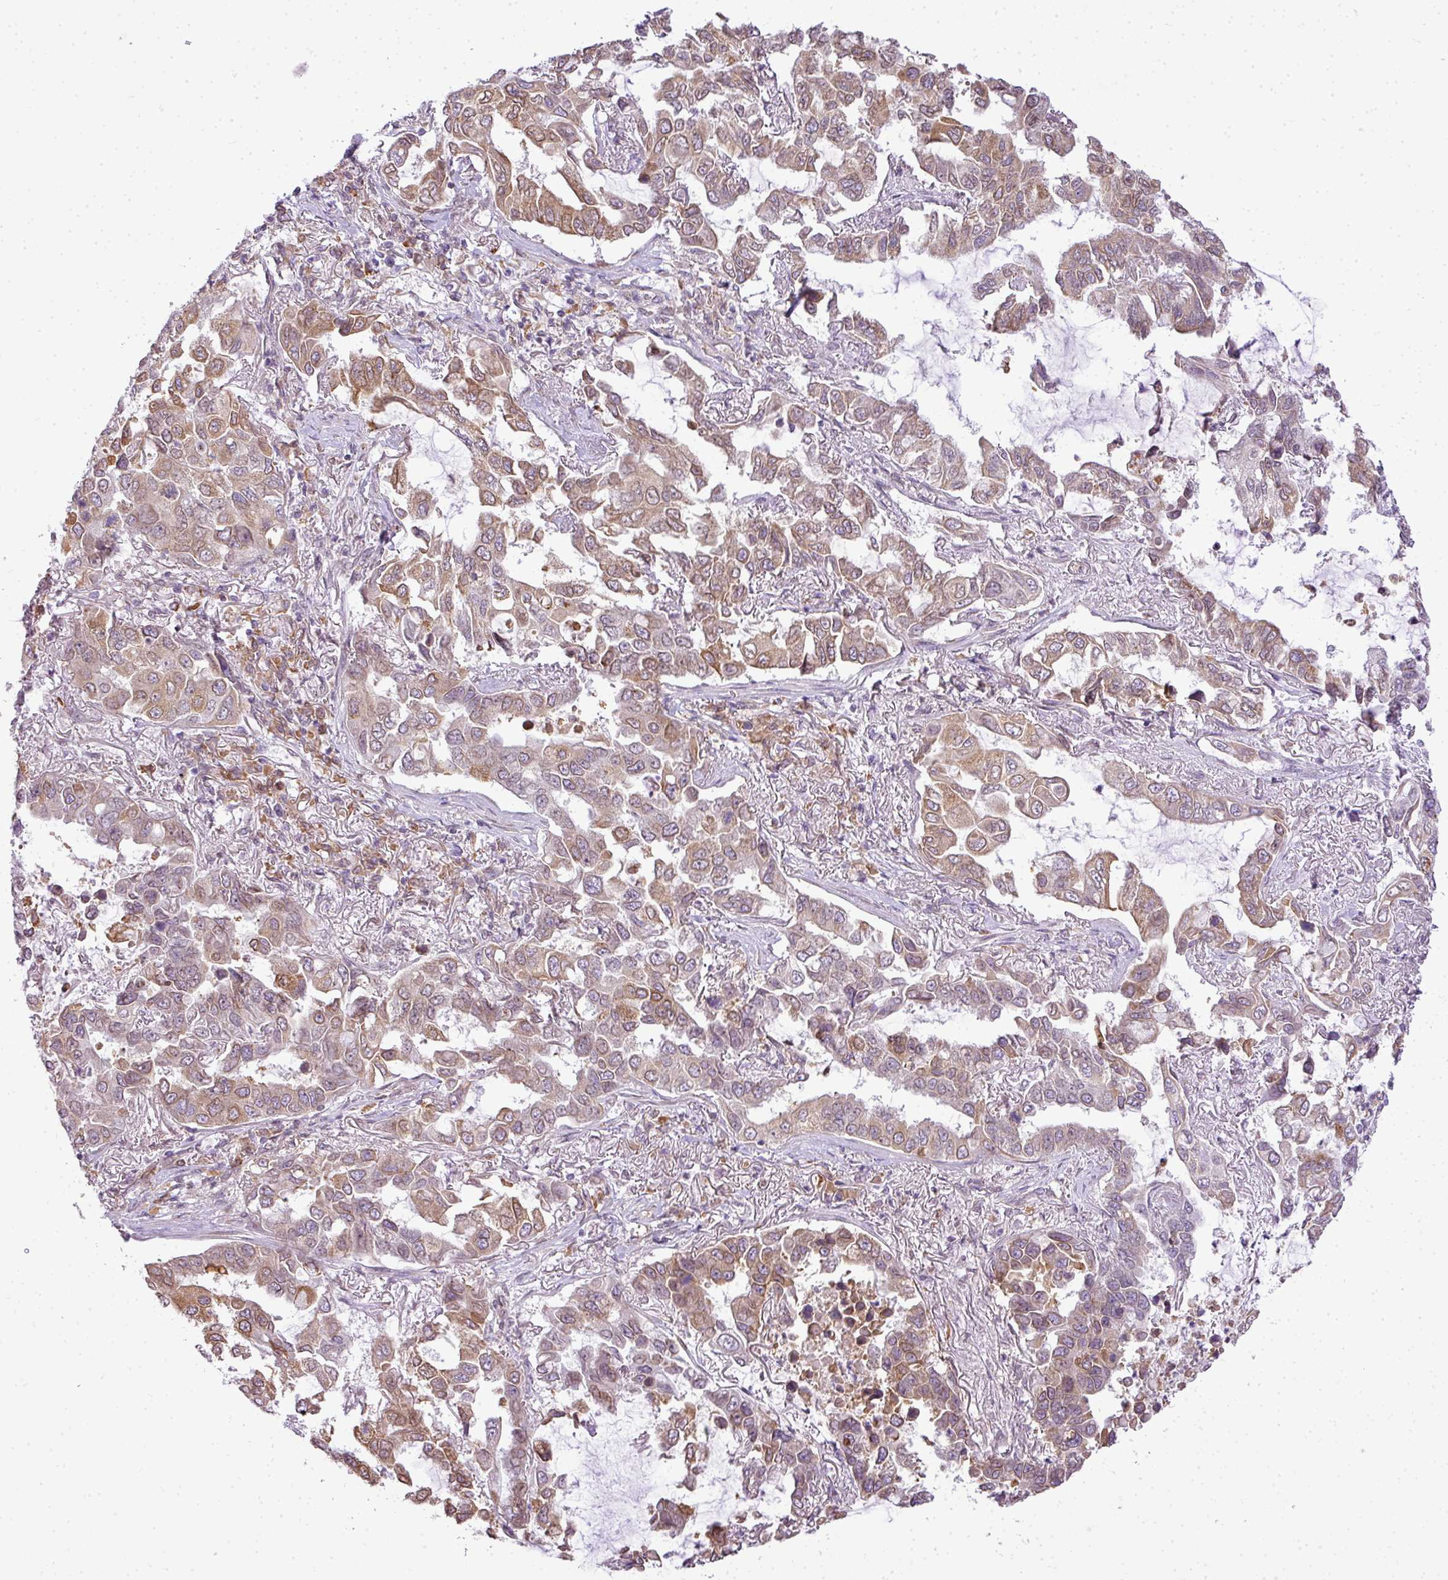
{"staining": {"intensity": "moderate", "quantity": "<25%", "location": "cytoplasmic/membranous,nuclear"}, "tissue": "lung cancer", "cell_type": "Tumor cells", "image_type": "cancer", "snomed": [{"axis": "morphology", "description": "Adenocarcinoma, NOS"}, {"axis": "topography", "description": "Lung"}], "caption": "High-power microscopy captured an immunohistochemistry micrograph of lung cancer, revealing moderate cytoplasmic/membranous and nuclear positivity in about <25% of tumor cells.", "gene": "COX18", "patient": {"sex": "male", "age": 64}}